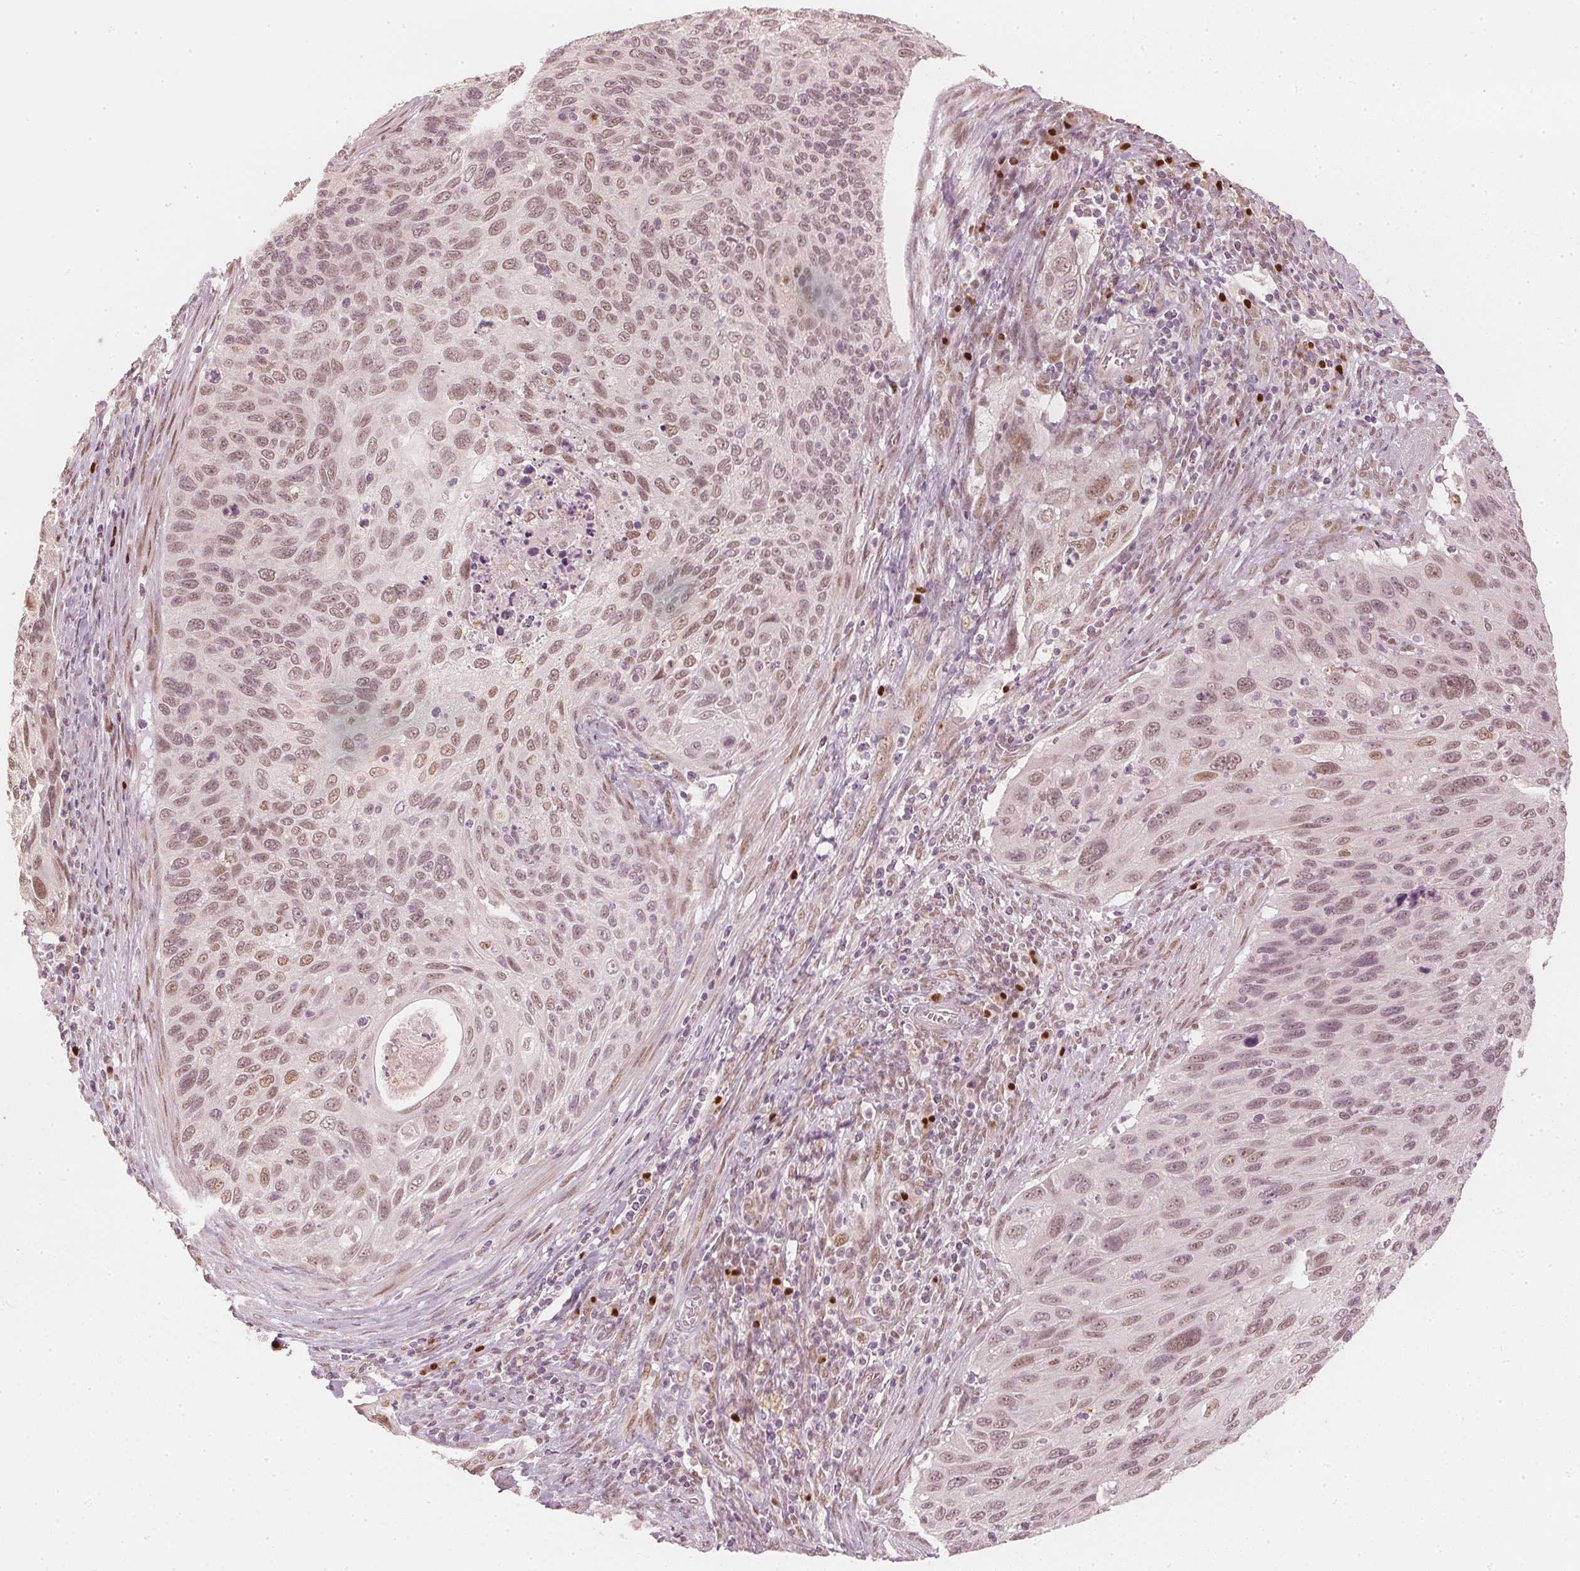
{"staining": {"intensity": "moderate", "quantity": "25%-75%", "location": "nuclear"}, "tissue": "cervical cancer", "cell_type": "Tumor cells", "image_type": "cancer", "snomed": [{"axis": "morphology", "description": "Squamous cell carcinoma, NOS"}, {"axis": "topography", "description": "Cervix"}], "caption": "Human cervical cancer (squamous cell carcinoma) stained with a protein marker reveals moderate staining in tumor cells.", "gene": "SLC39A3", "patient": {"sex": "female", "age": 70}}